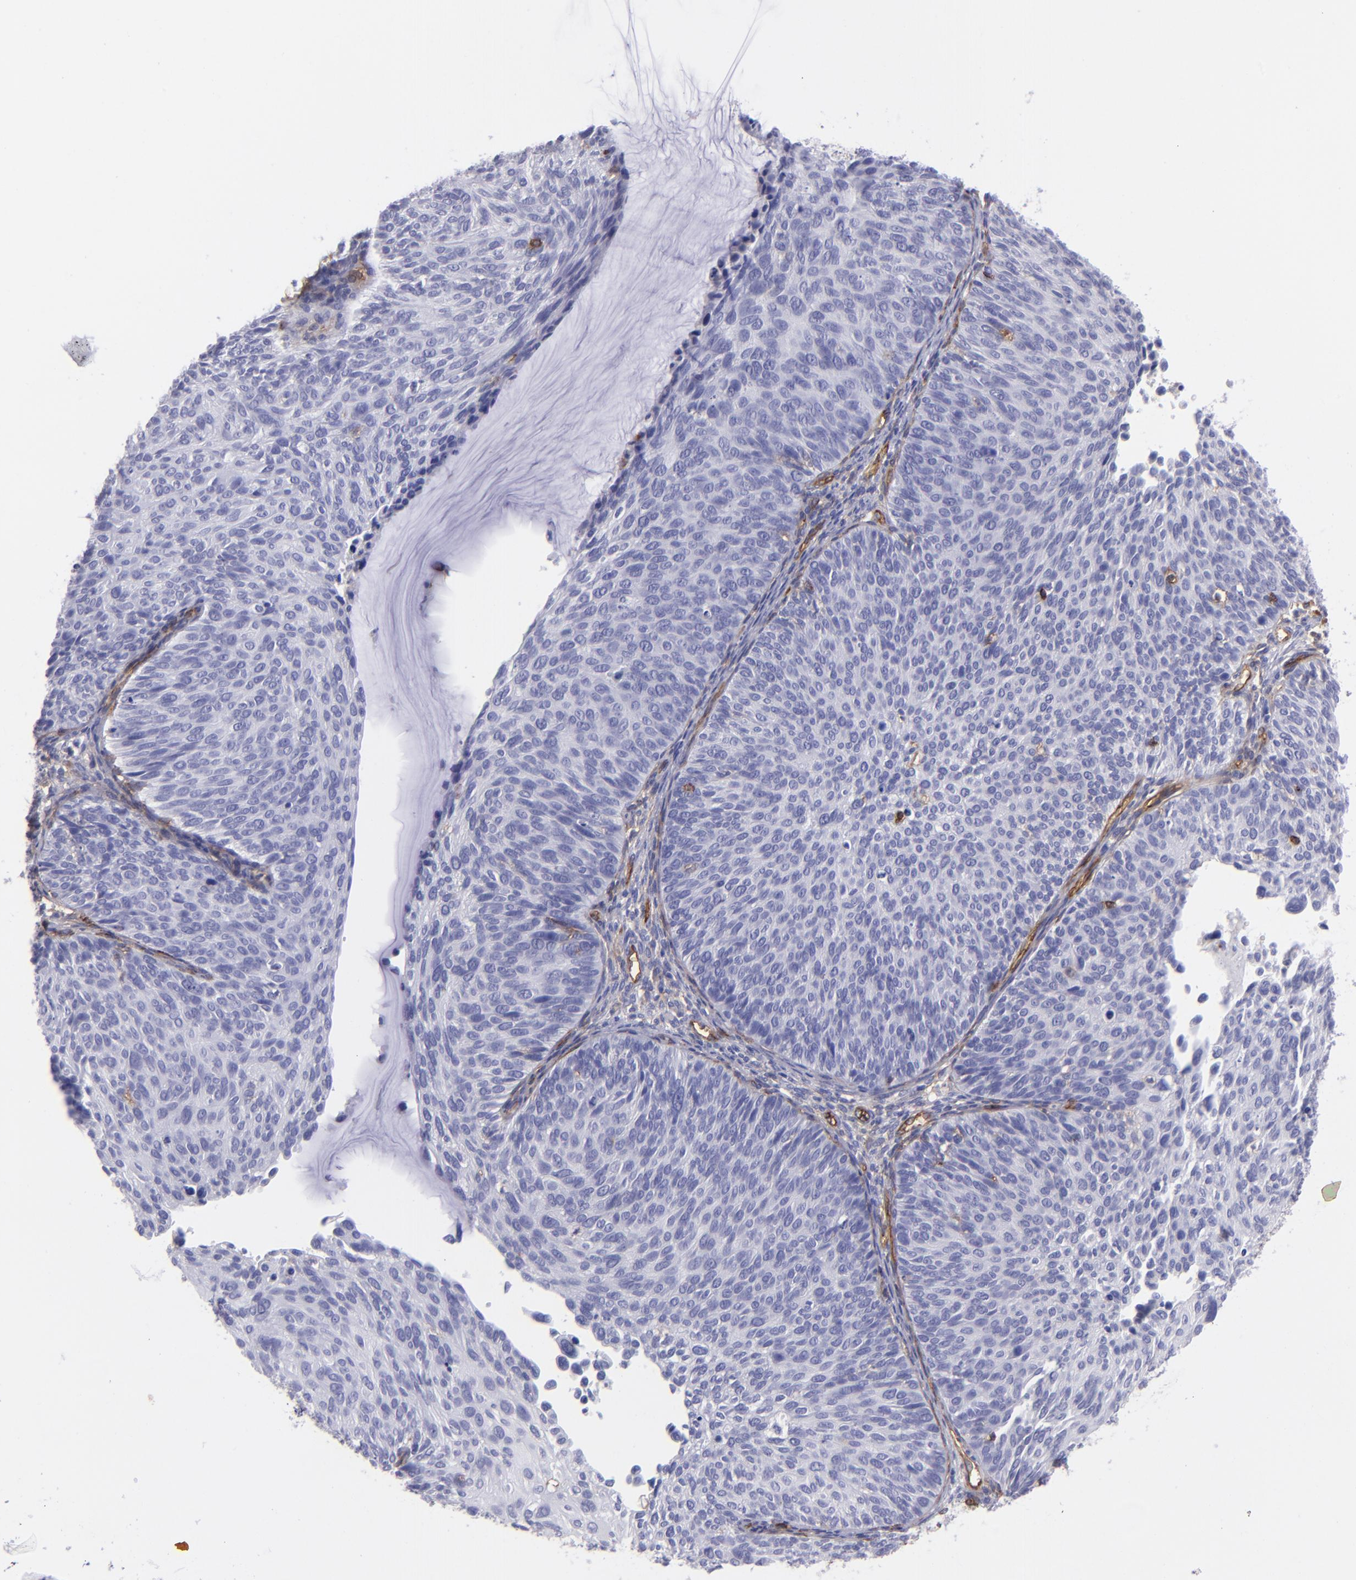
{"staining": {"intensity": "negative", "quantity": "none", "location": "none"}, "tissue": "cervical cancer", "cell_type": "Tumor cells", "image_type": "cancer", "snomed": [{"axis": "morphology", "description": "Squamous cell carcinoma, NOS"}, {"axis": "topography", "description": "Cervix"}], "caption": "A micrograph of cervical cancer stained for a protein exhibits no brown staining in tumor cells.", "gene": "ENTPD1", "patient": {"sex": "female", "age": 36}}